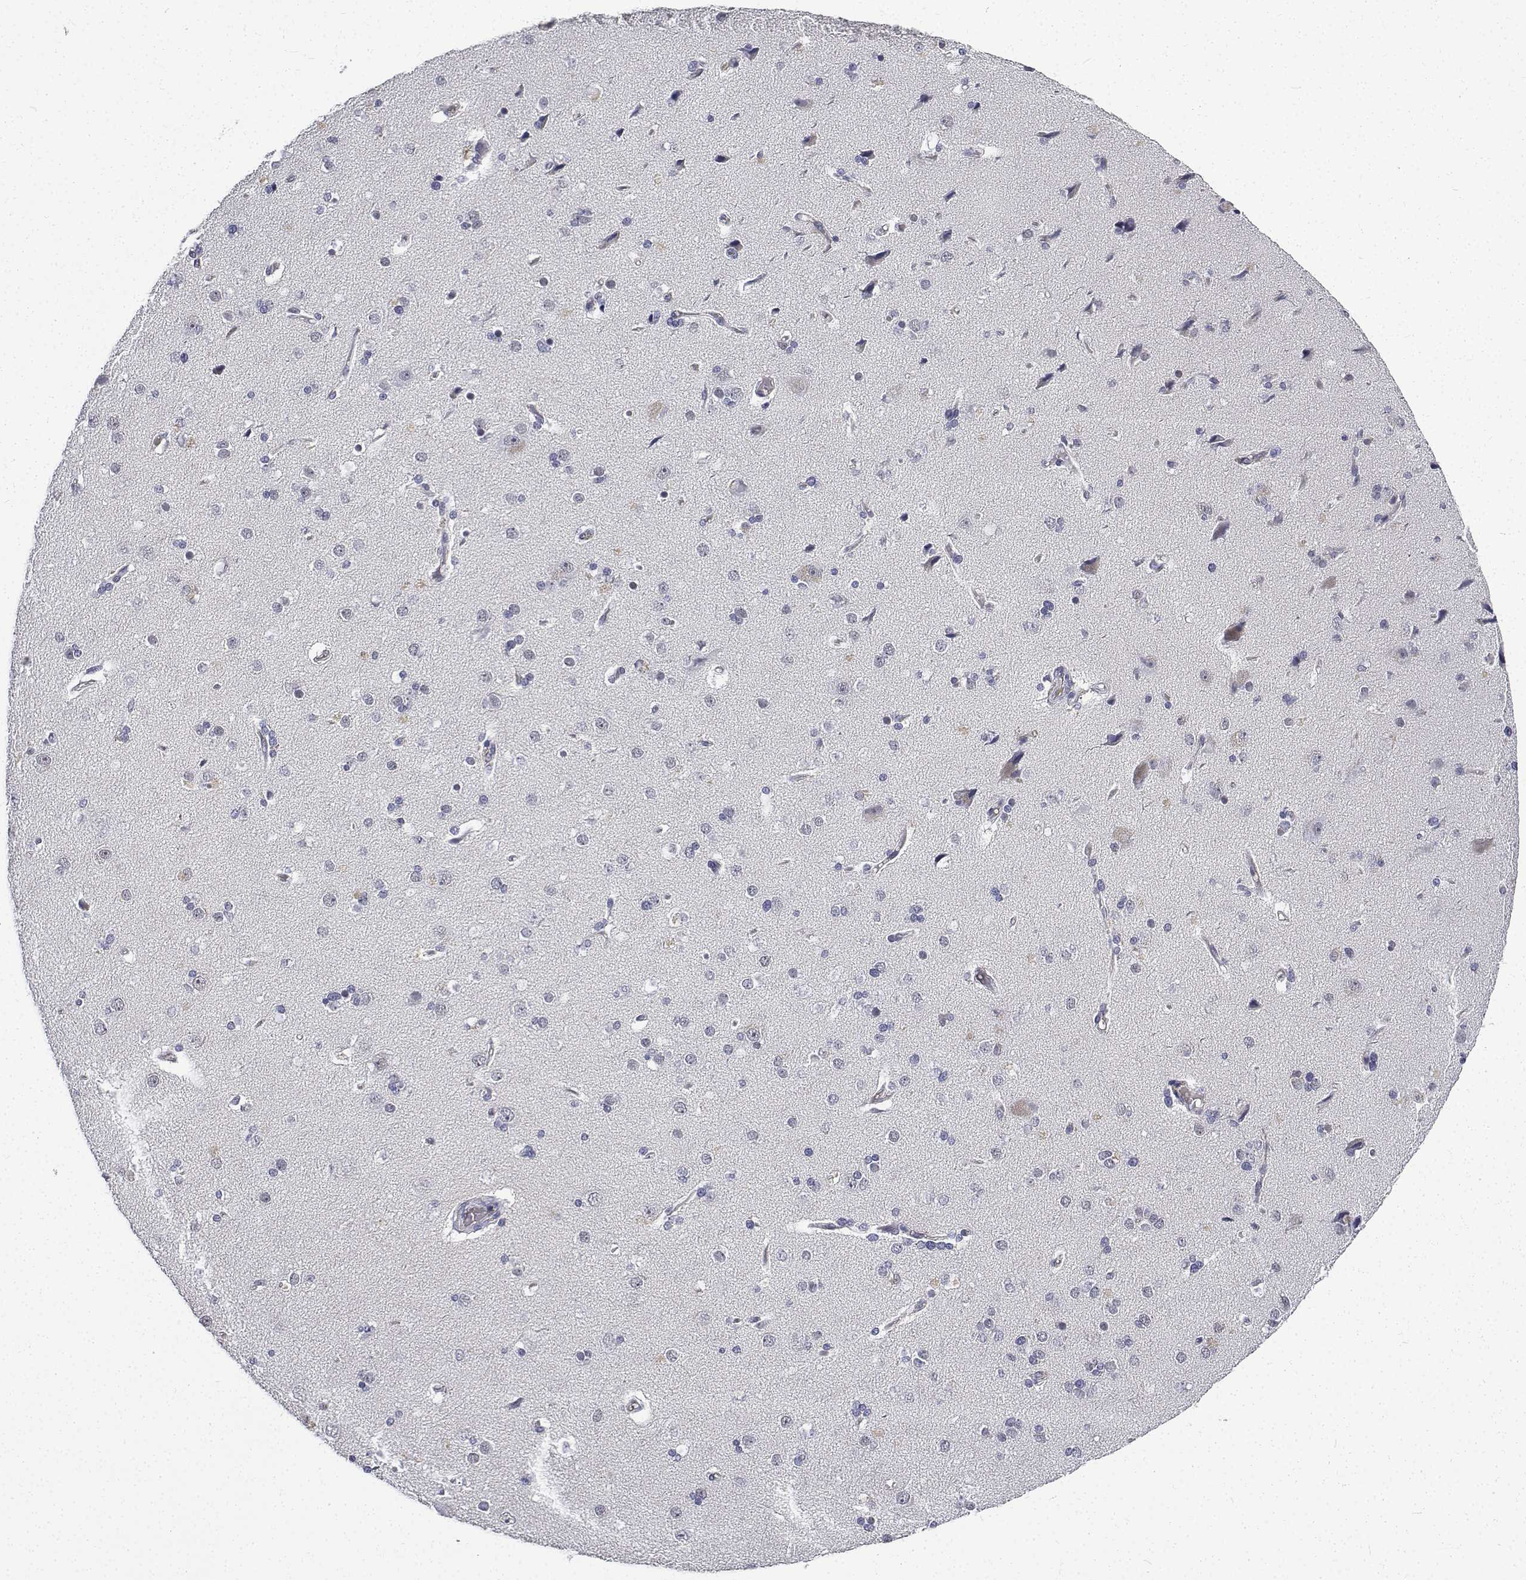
{"staining": {"intensity": "moderate", "quantity": ">75%", "location": "nuclear"}, "tissue": "cerebral cortex", "cell_type": "Endothelial cells", "image_type": "normal", "snomed": [{"axis": "morphology", "description": "Normal tissue, NOS"}, {"axis": "morphology", "description": "Glioma, malignant, High grade"}, {"axis": "topography", "description": "Cerebral cortex"}], "caption": "This image exhibits immunohistochemistry staining of benign human cerebral cortex, with medium moderate nuclear positivity in about >75% of endothelial cells.", "gene": "ATRX", "patient": {"sex": "male", "age": 71}}